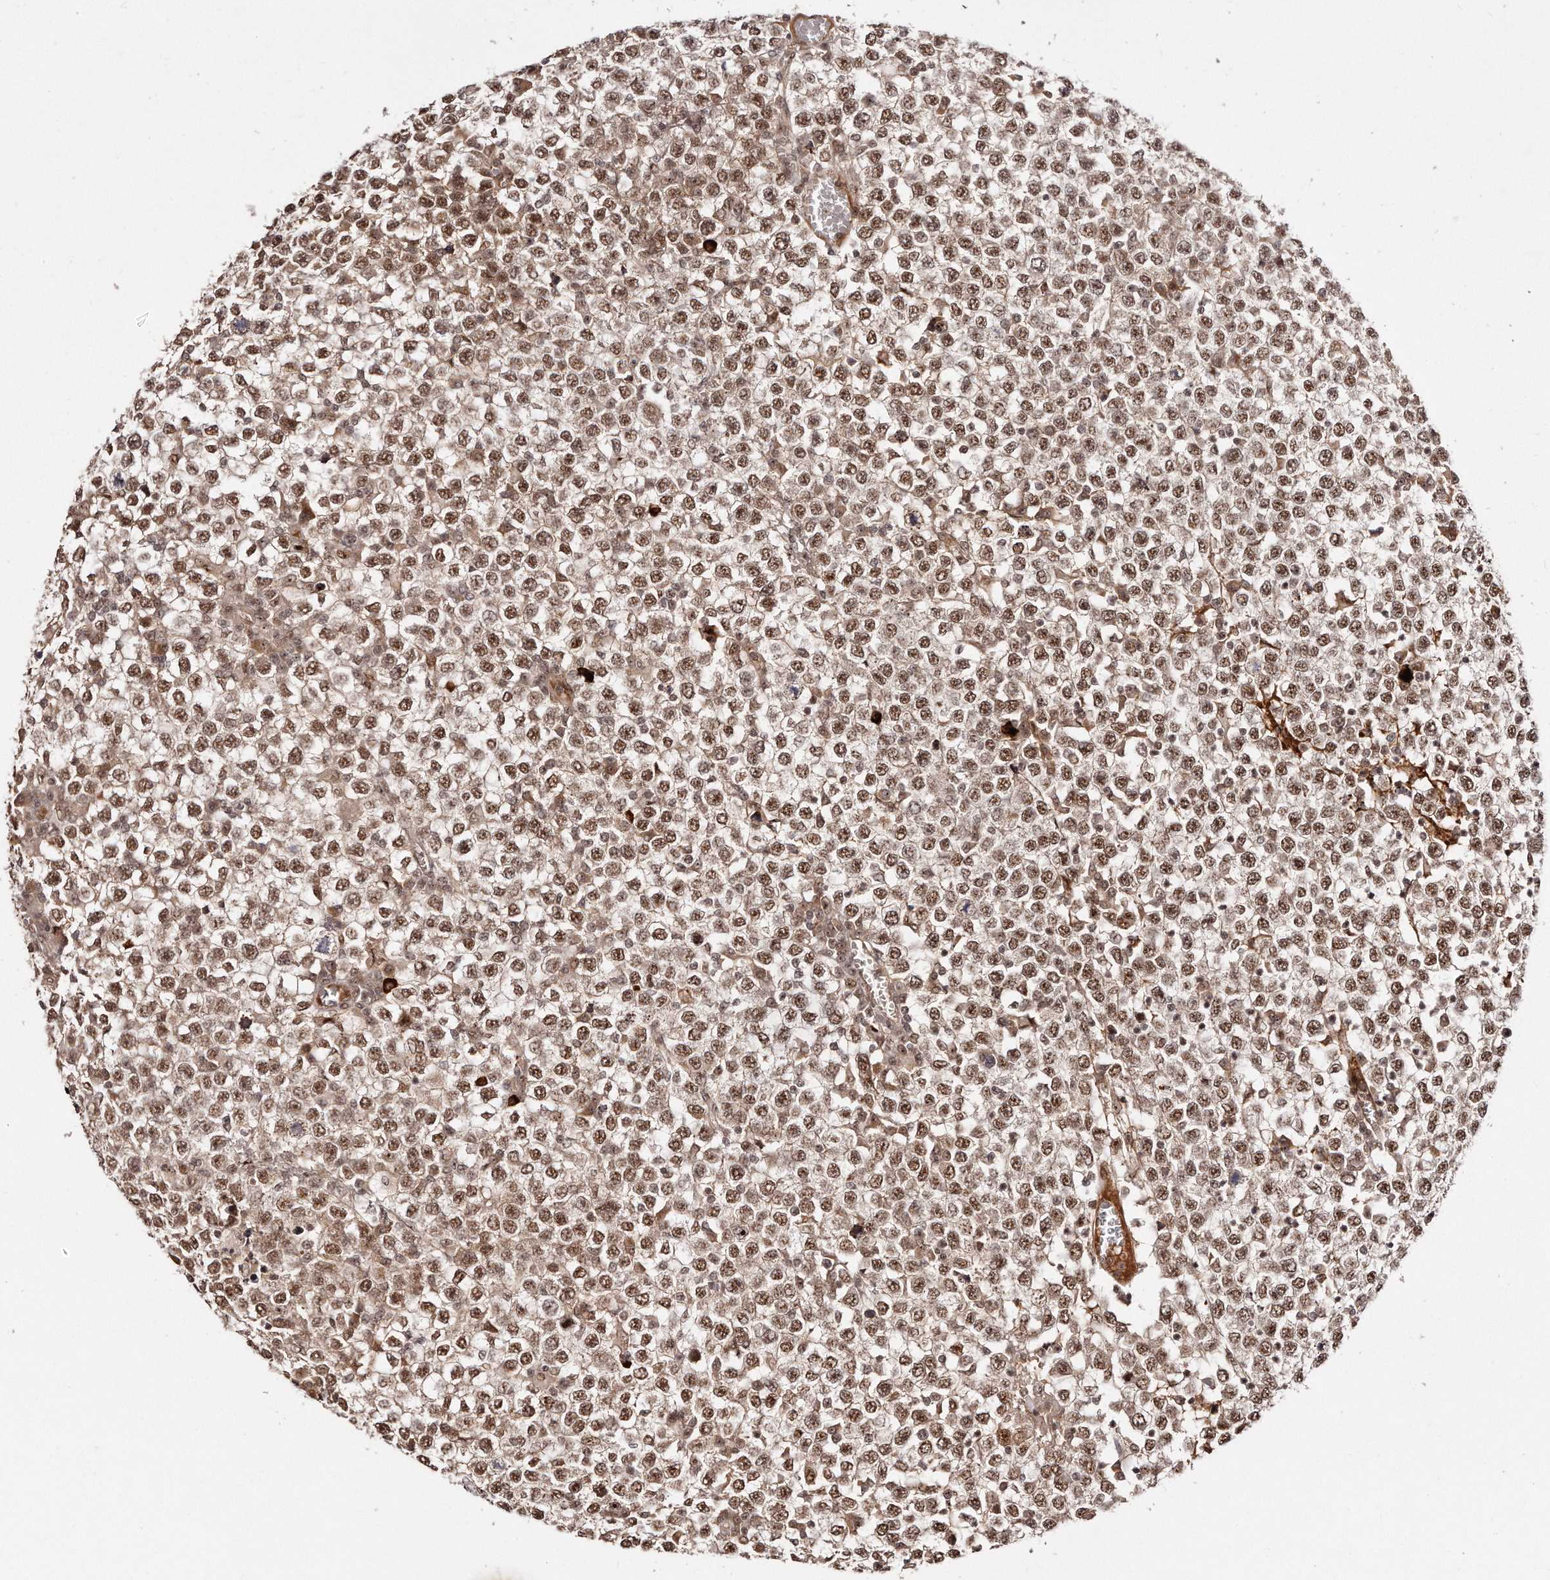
{"staining": {"intensity": "moderate", "quantity": ">75%", "location": "nuclear"}, "tissue": "testis cancer", "cell_type": "Tumor cells", "image_type": "cancer", "snomed": [{"axis": "morphology", "description": "Seminoma, NOS"}, {"axis": "topography", "description": "Testis"}], "caption": "Immunohistochemistry (IHC) (DAB) staining of testis cancer shows moderate nuclear protein positivity in about >75% of tumor cells.", "gene": "SOX4", "patient": {"sex": "male", "age": 65}}